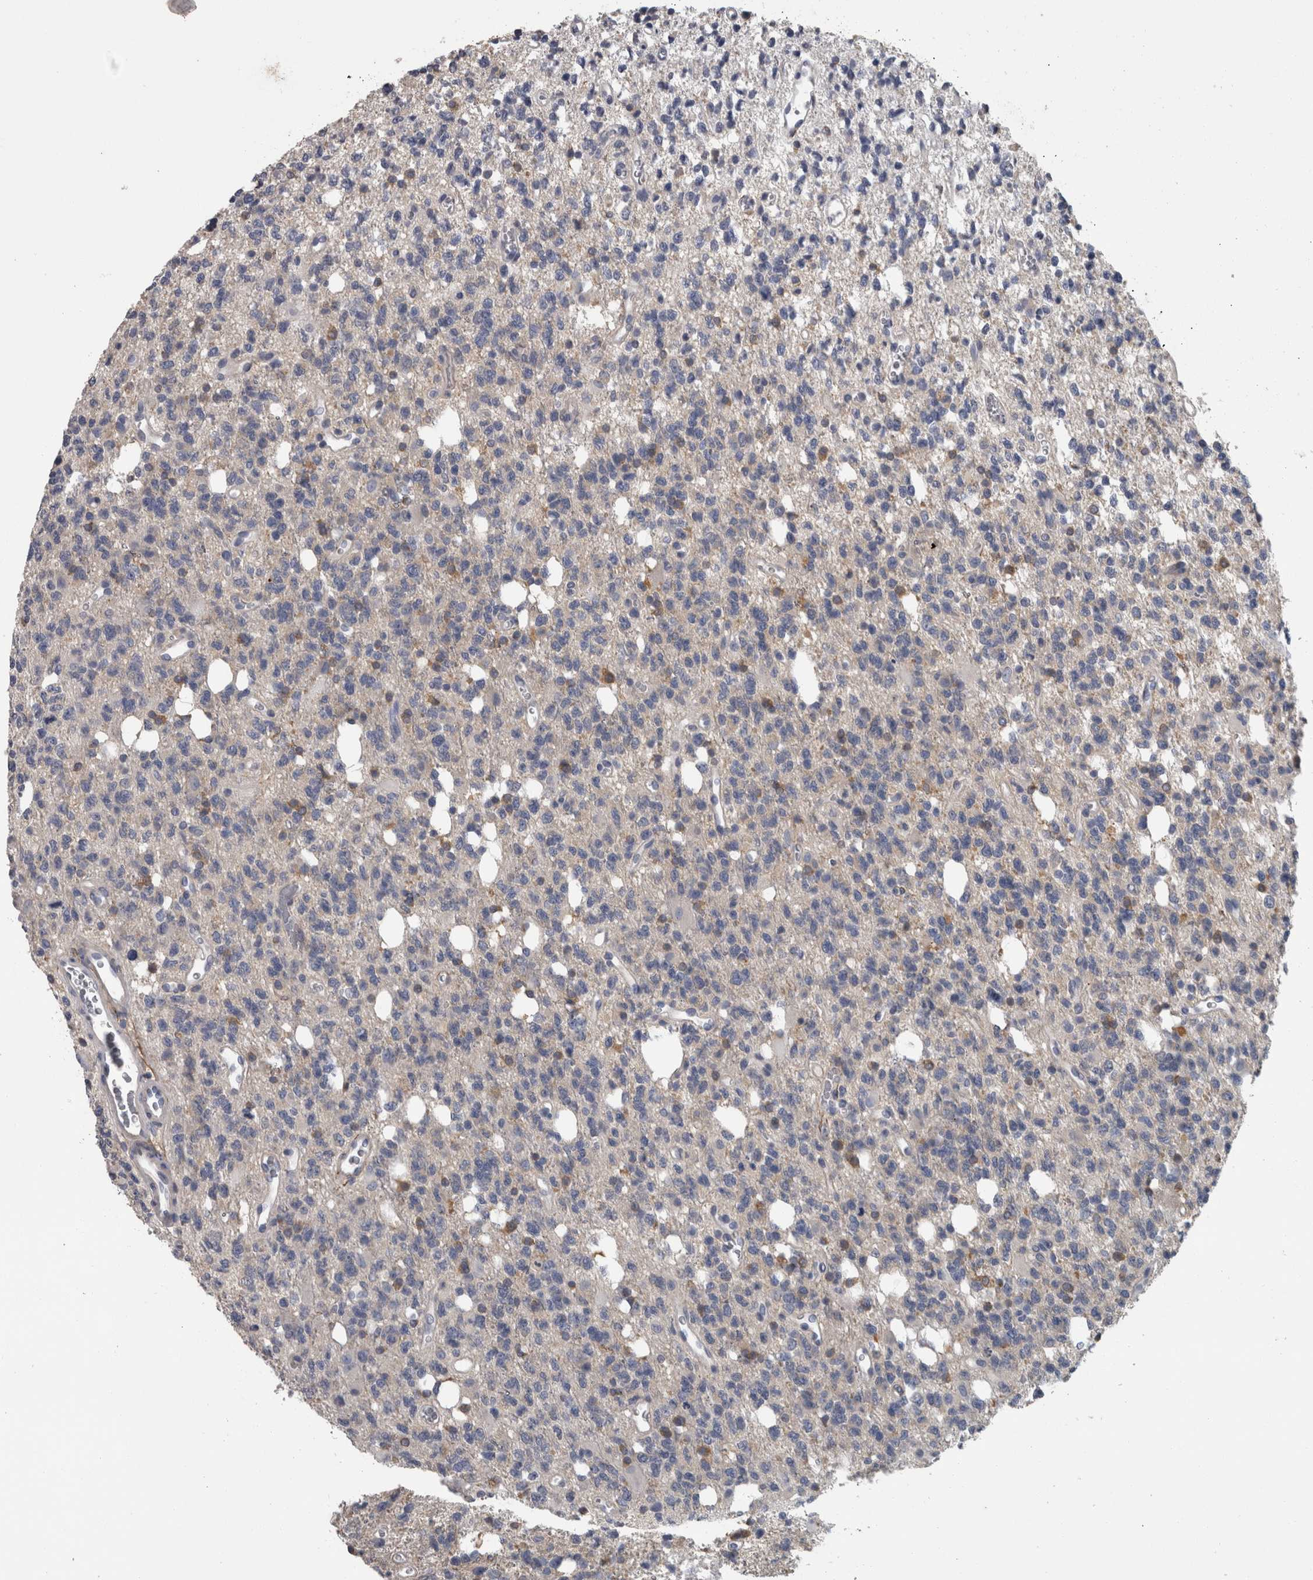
{"staining": {"intensity": "negative", "quantity": "none", "location": "none"}, "tissue": "glioma", "cell_type": "Tumor cells", "image_type": "cancer", "snomed": [{"axis": "morphology", "description": "Glioma, malignant, High grade"}, {"axis": "topography", "description": "Brain"}], "caption": "DAB (3,3'-diaminobenzidine) immunohistochemical staining of human high-grade glioma (malignant) reveals no significant expression in tumor cells.", "gene": "EFEMP2", "patient": {"sex": "female", "age": 62}}